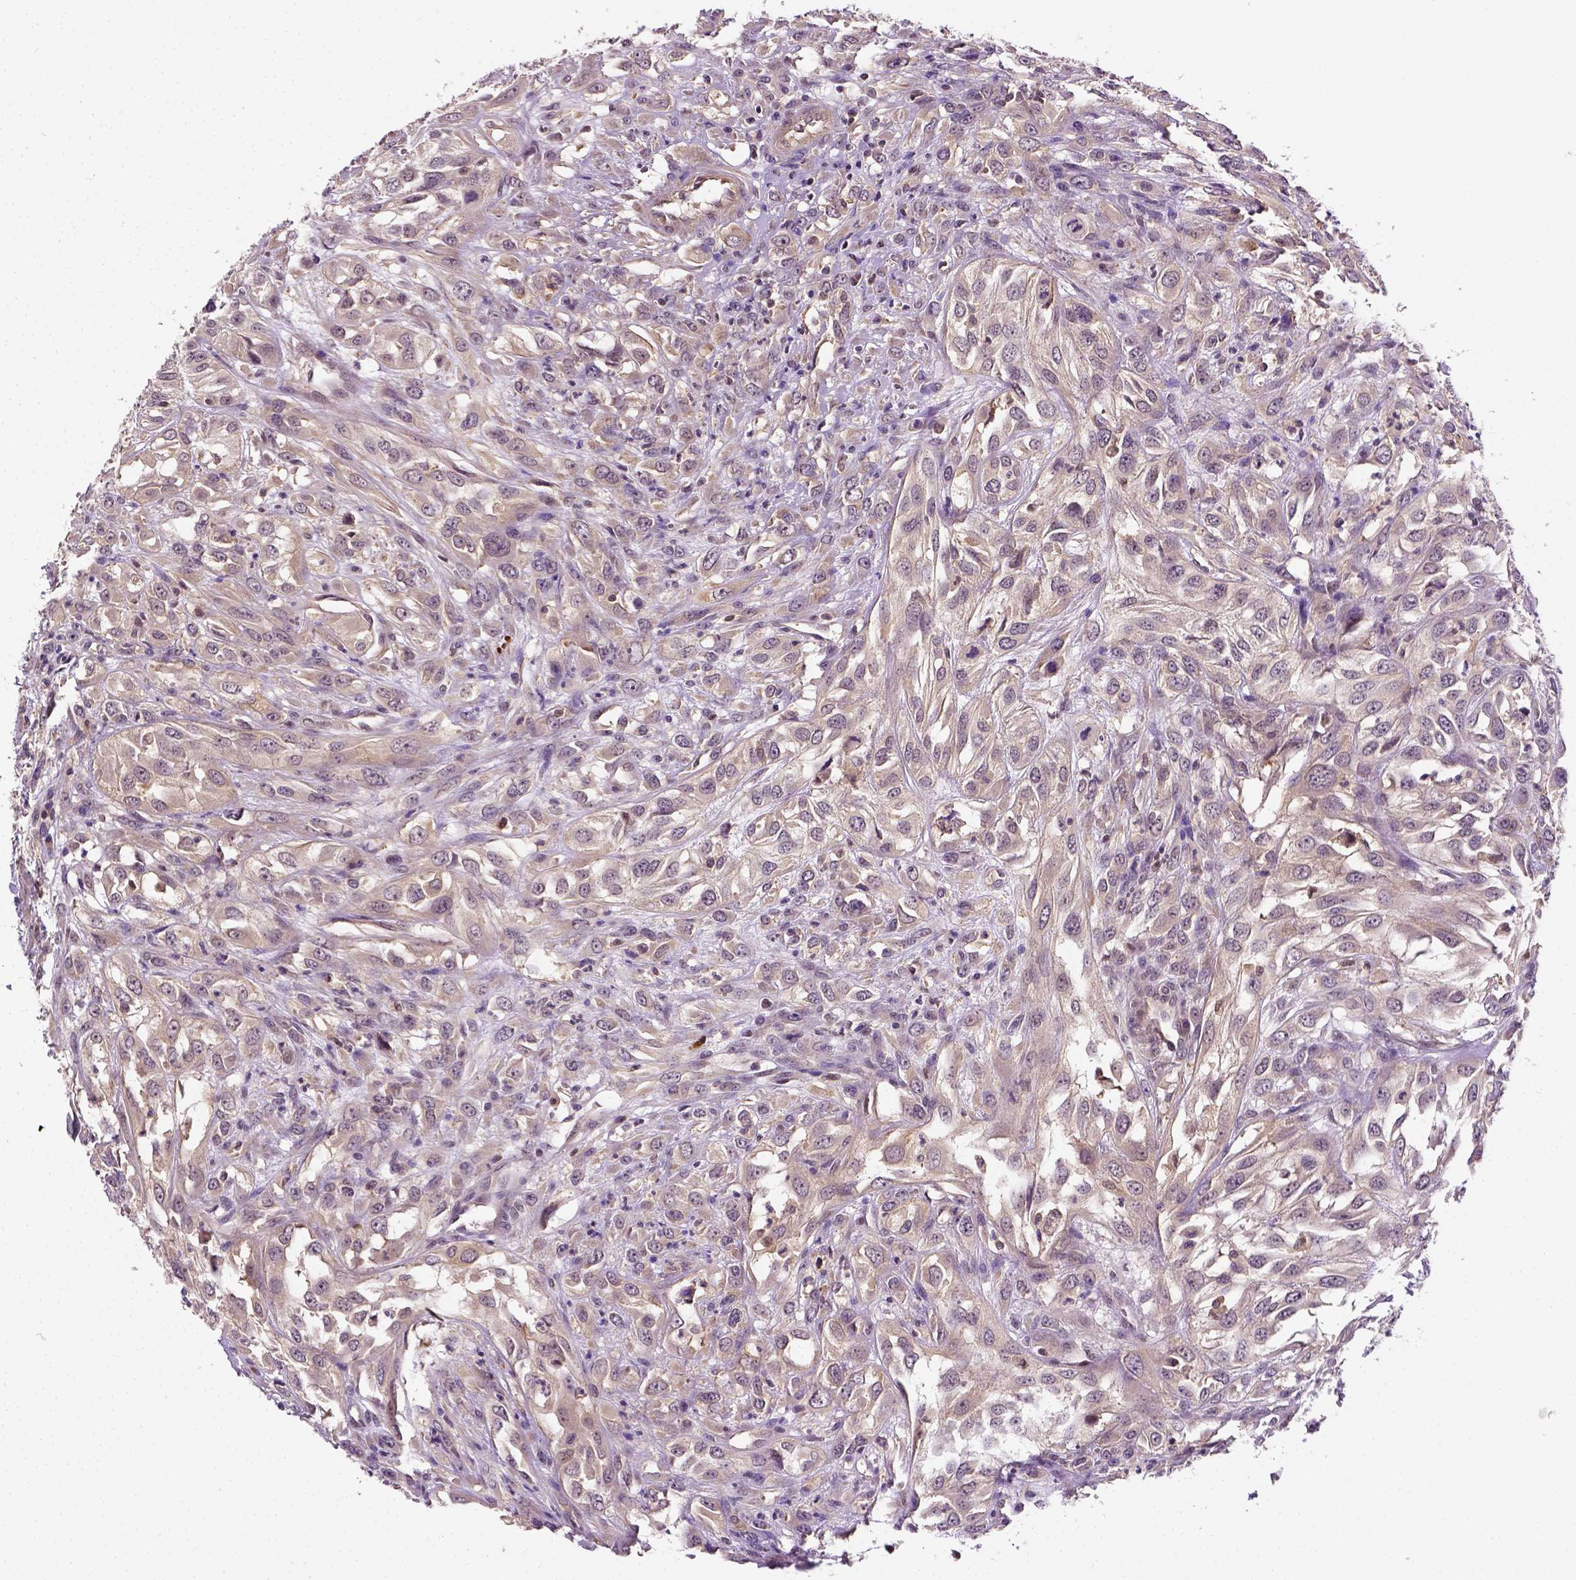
{"staining": {"intensity": "weak", "quantity": ">75%", "location": "cytoplasmic/membranous"}, "tissue": "urothelial cancer", "cell_type": "Tumor cells", "image_type": "cancer", "snomed": [{"axis": "morphology", "description": "Urothelial carcinoma, High grade"}, {"axis": "topography", "description": "Urinary bladder"}], "caption": "There is low levels of weak cytoplasmic/membranous staining in tumor cells of urothelial carcinoma (high-grade), as demonstrated by immunohistochemical staining (brown color).", "gene": "MATK", "patient": {"sex": "male", "age": 67}}